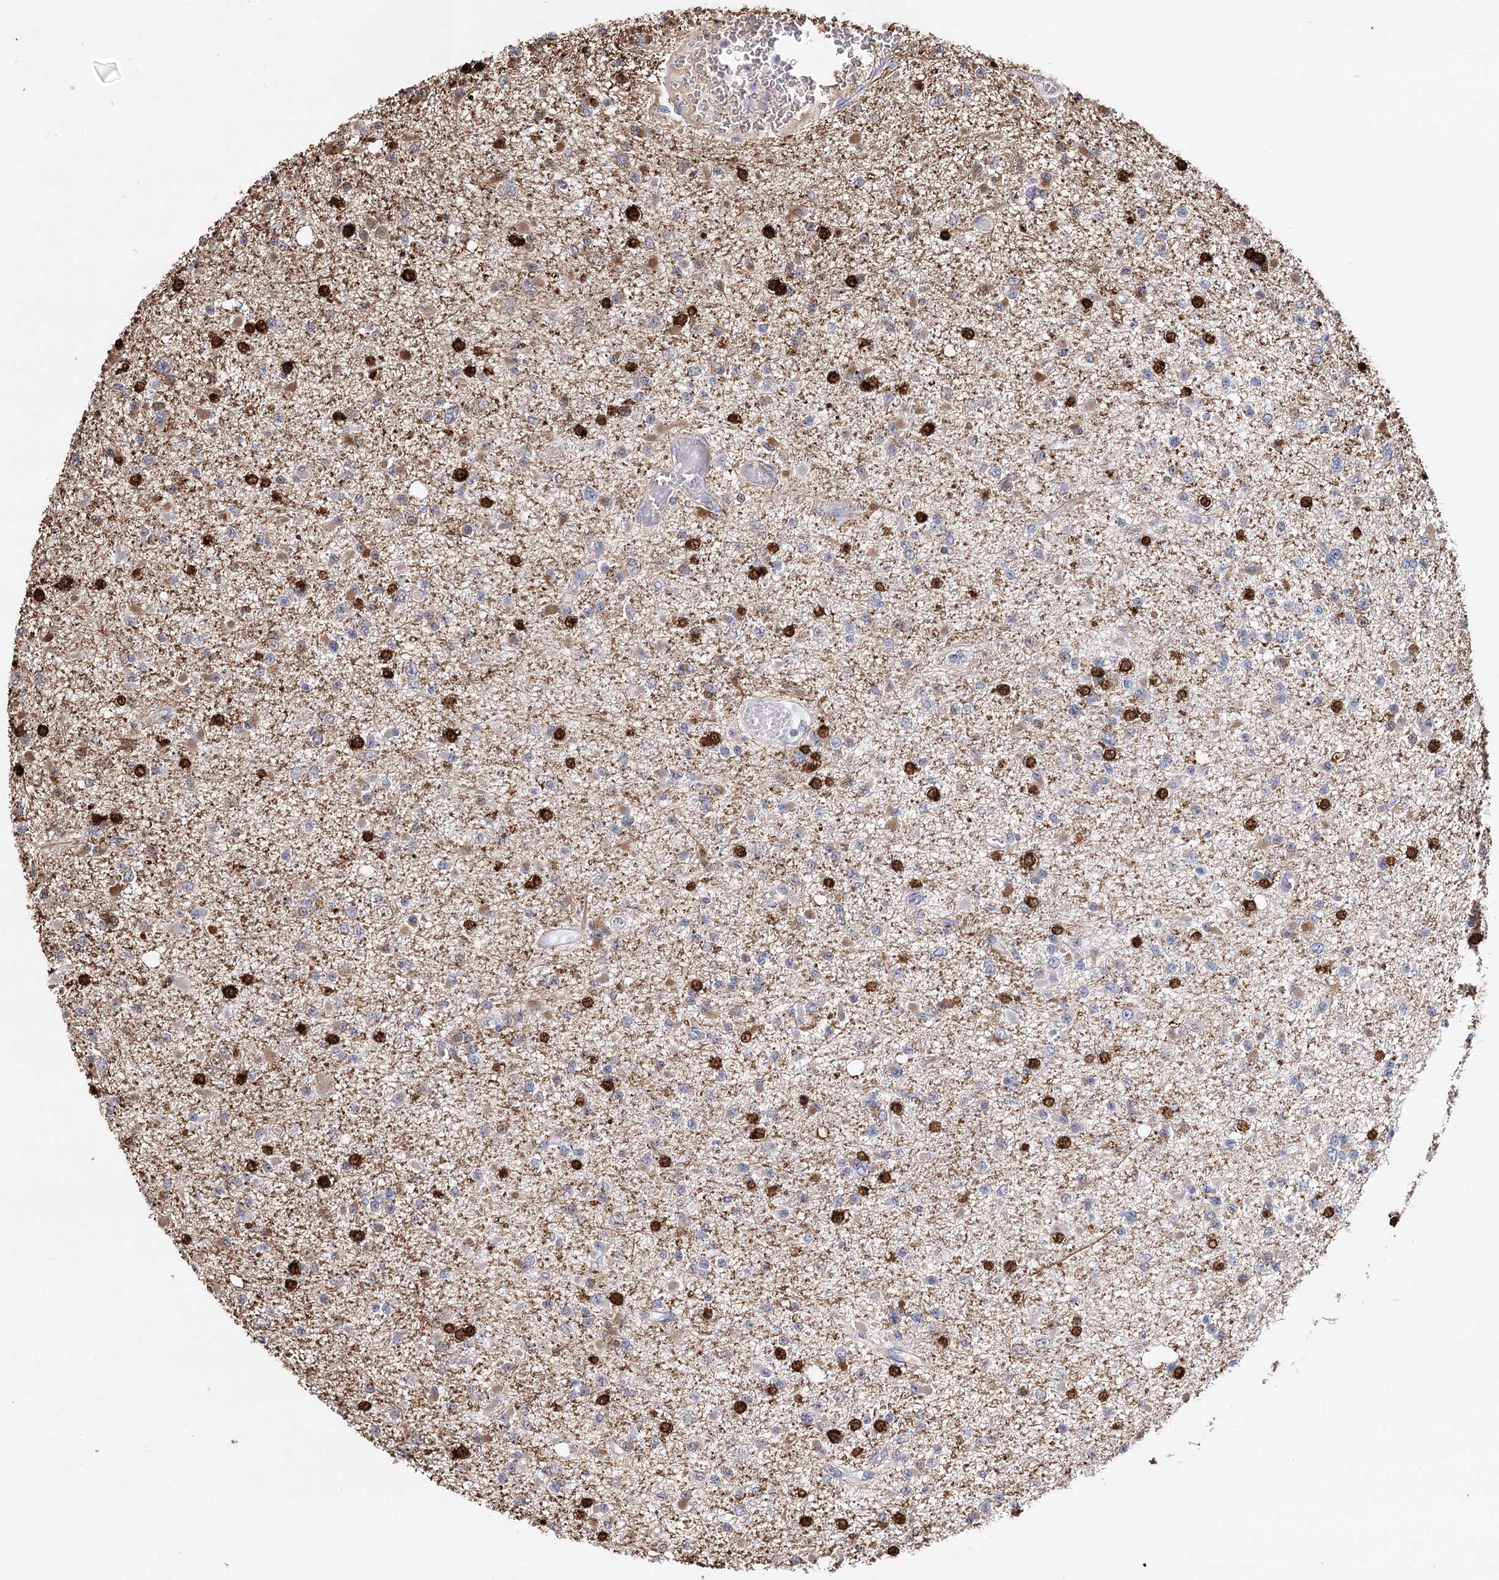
{"staining": {"intensity": "strong", "quantity": "<25%", "location": "cytoplasmic/membranous,nuclear"}, "tissue": "glioma", "cell_type": "Tumor cells", "image_type": "cancer", "snomed": [{"axis": "morphology", "description": "Glioma, malignant, Low grade"}, {"axis": "topography", "description": "Brain"}], "caption": "Protein staining of malignant glioma (low-grade) tissue shows strong cytoplasmic/membranous and nuclear staining in approximately <25% of tumor cells. Using DAB (3,3'-diaminobenzidine) (brown) and hematoxylin (blue) stains, captured at high magnification using brightfield microscopy.", "gene": "CFAP46", "patient": {"sex": "female", "age": 22}}